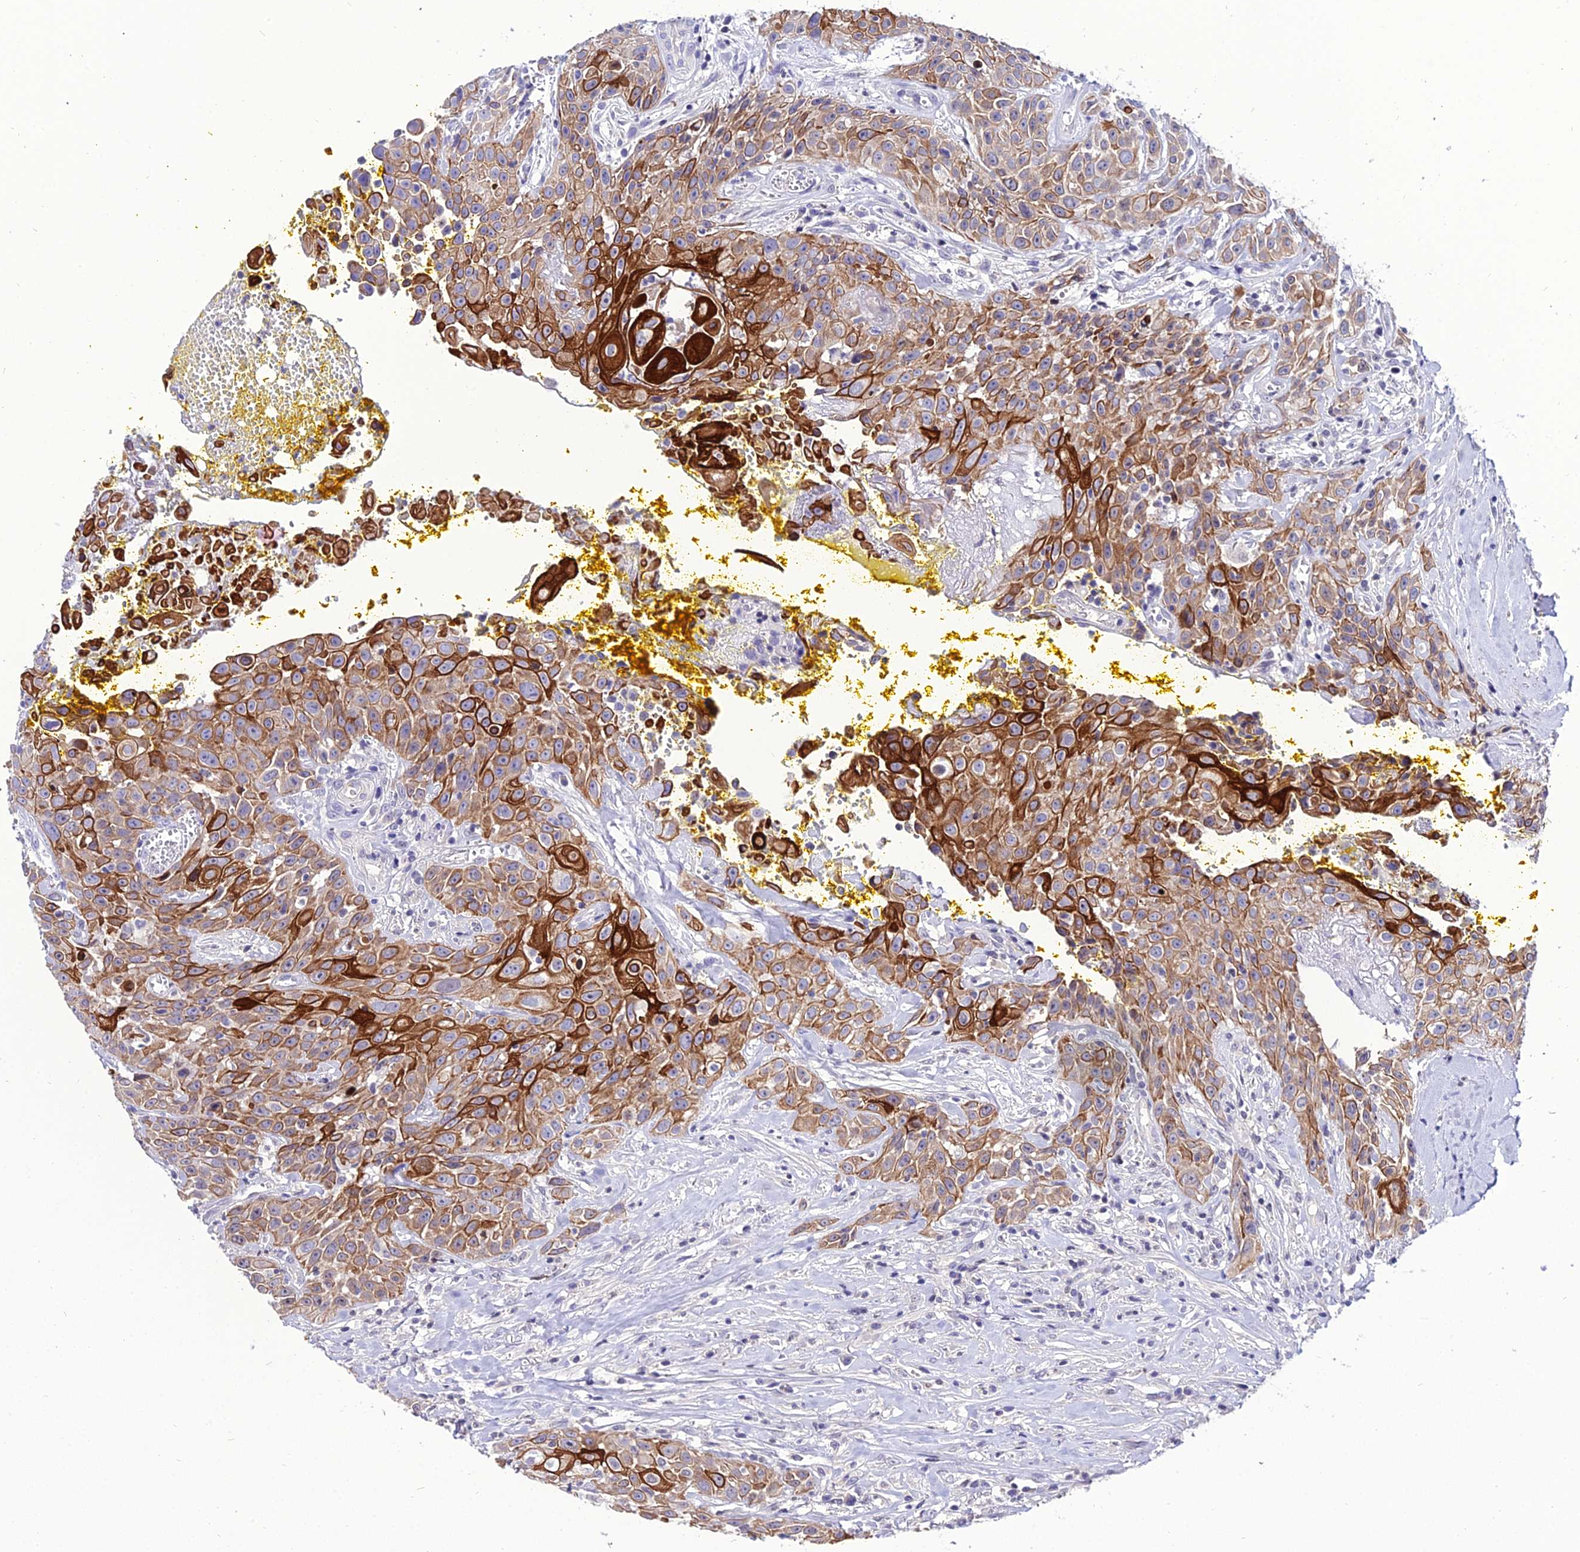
{"staining": {"intensity": "strong", "quantity": "25%-75%", "location": "cytoplasmic/membranous"}, "tissue": "head and neck cancer", "cell_type": "Tumor cells", "image_type": "cancer", "snomed": [{"axis": "morphology", "description": "Squamous cell carcinoma, NOS"}, {"axis": "topography", "description": "Oral tissue"}, {"axis": "topography", "description": "Head-Neck"}], "caption": "IHC image of neoplastic tissue: human head and neck squamous cell carcinoma stained using IHC shows high levels of strong protein expression localized specifically in the cytoplasmic/membranous of tumor cells, appearing as a cytoplasmic/membranous brown color.", "gene": "SHQ1", "patient": {"sex": "female", "age": 82}}